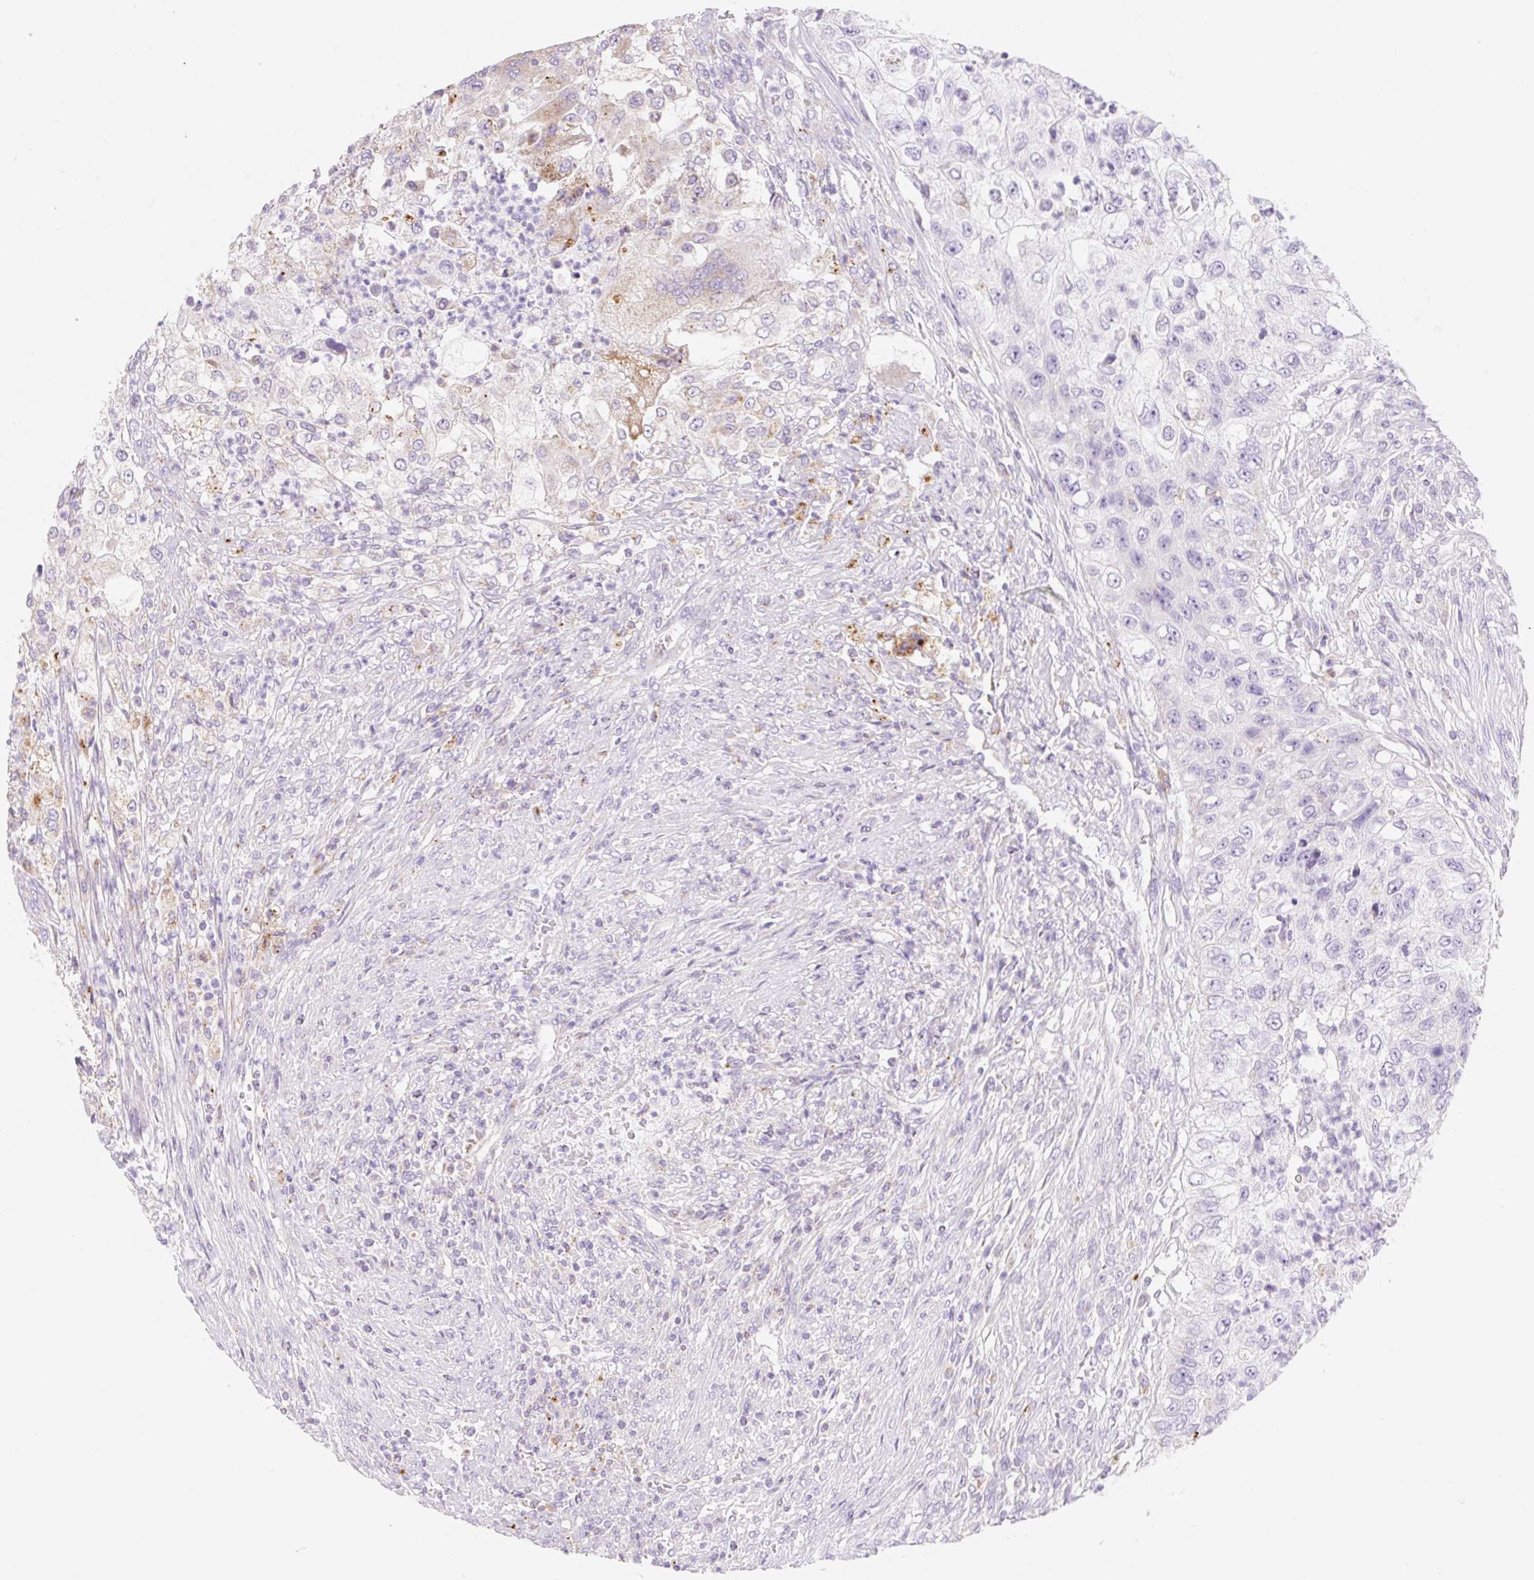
{"staining": {"intensity": "negative", "quantity": "none", "location": "none"}, "tissue": "urothelial cancer", "cell_type": "Tumor cells", "image_type": "cancer", "snomed": [{"axis": "morphology", "description": "Urothelial carcinoma, High grade"}, {"axis": "topography", "description": "Urinary bladder"}], "caption": "High-grade urothelial carcinoma was stained to show a protein in brown. There is no significant positivity in tumor cells.", "gene": "CLEC3A", "patient": {"sex": "female", "age": 60}}